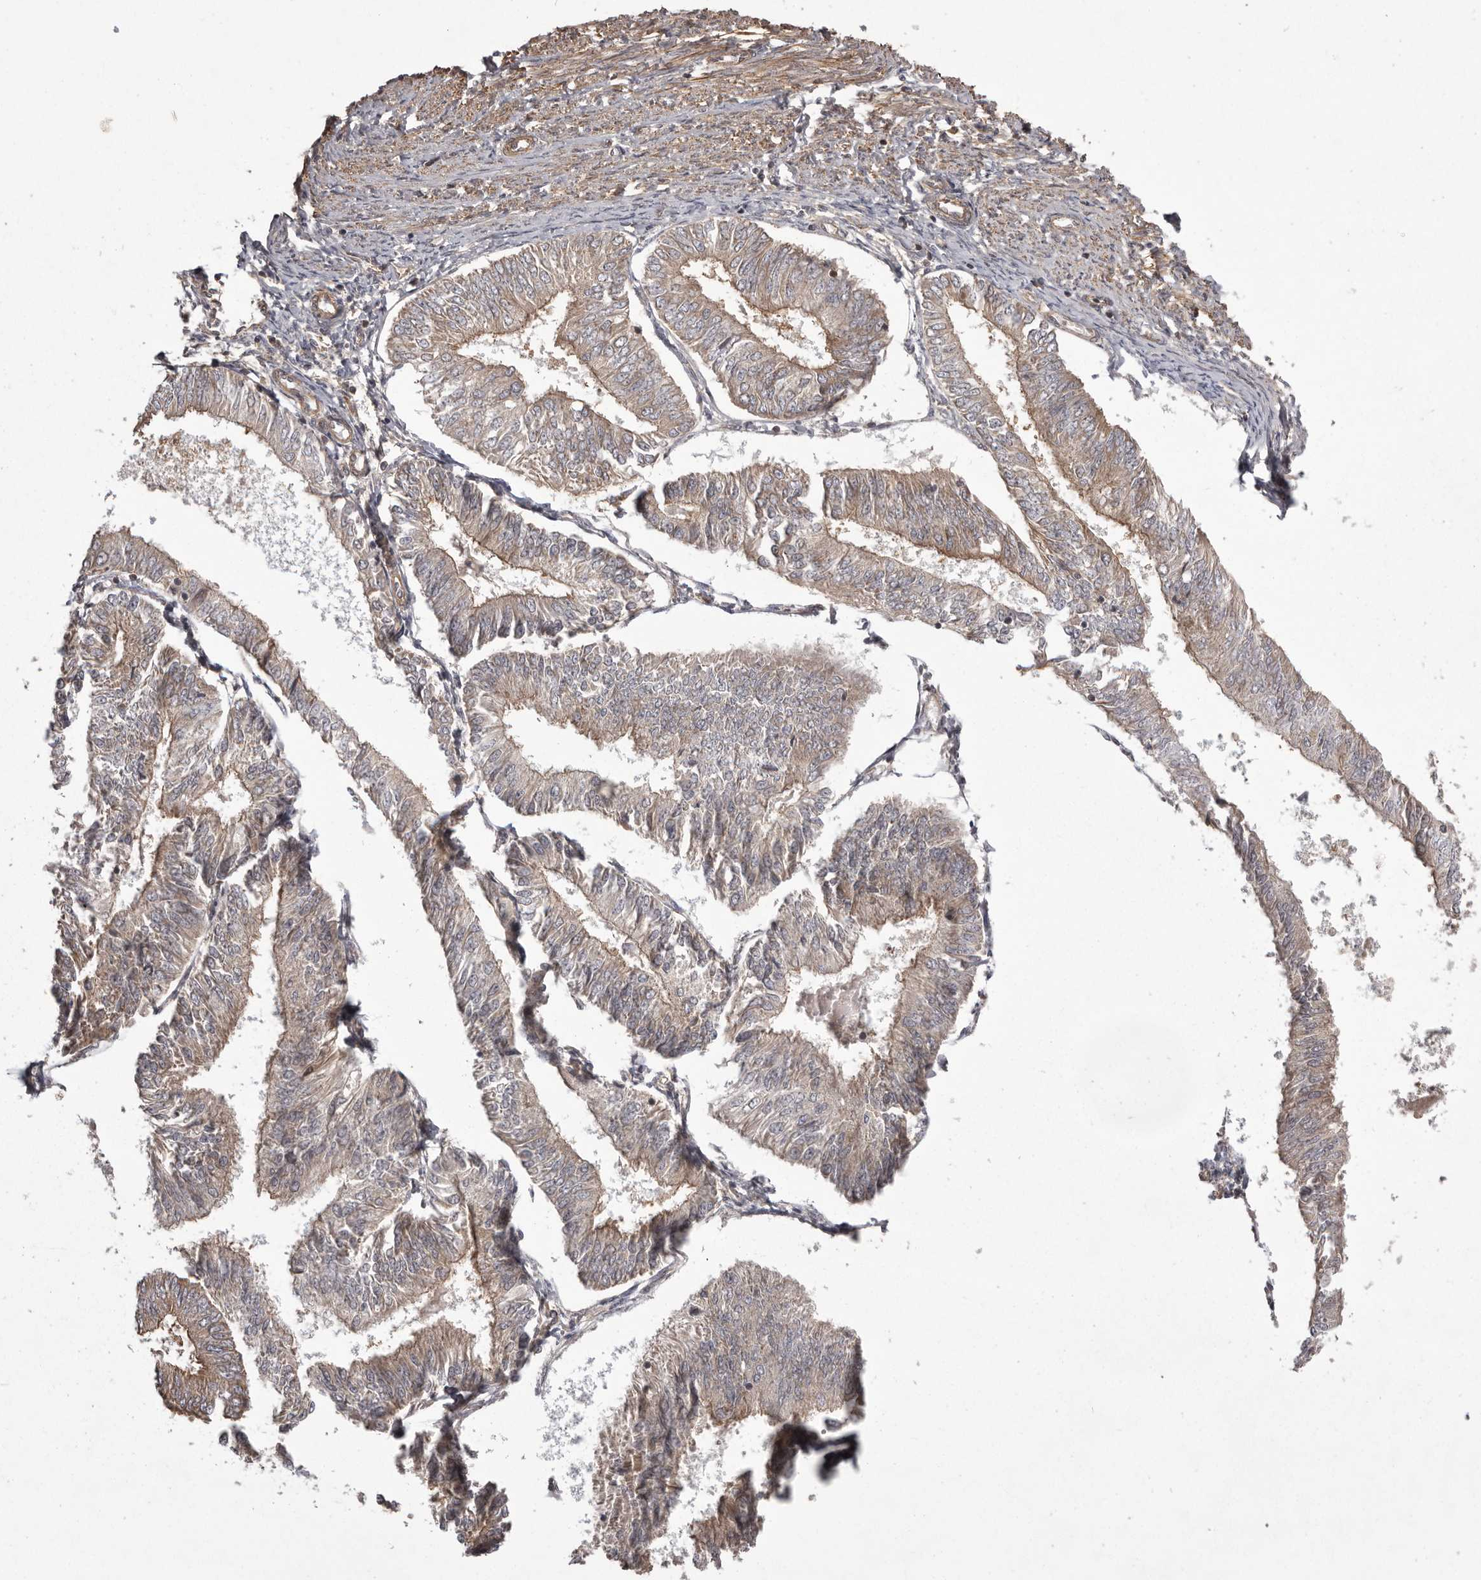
{"staining": {"intensity": "weak", "quantity": "25%-75%", "location": "cytoplasmic/membranous"}, "tissue": "endometrial cancer", "cell_type": "Tumor cells", "image_type": "cancer", "snomed": [{"axis": "morphology", "description": "Adenocarcinoma, NOS"}, {"axis": "topography", "description": "Endometrium"}], "caption": "Approximately 25%-75% of tumor cells in endometrial cancer (adenocarcinoma) reveal weak cytoplasmic/membranous protein expression as visualized by brown immunohistochemical staining.", "gene": "NFKBIA", "patient": {"sex": "female", "age": 58}}